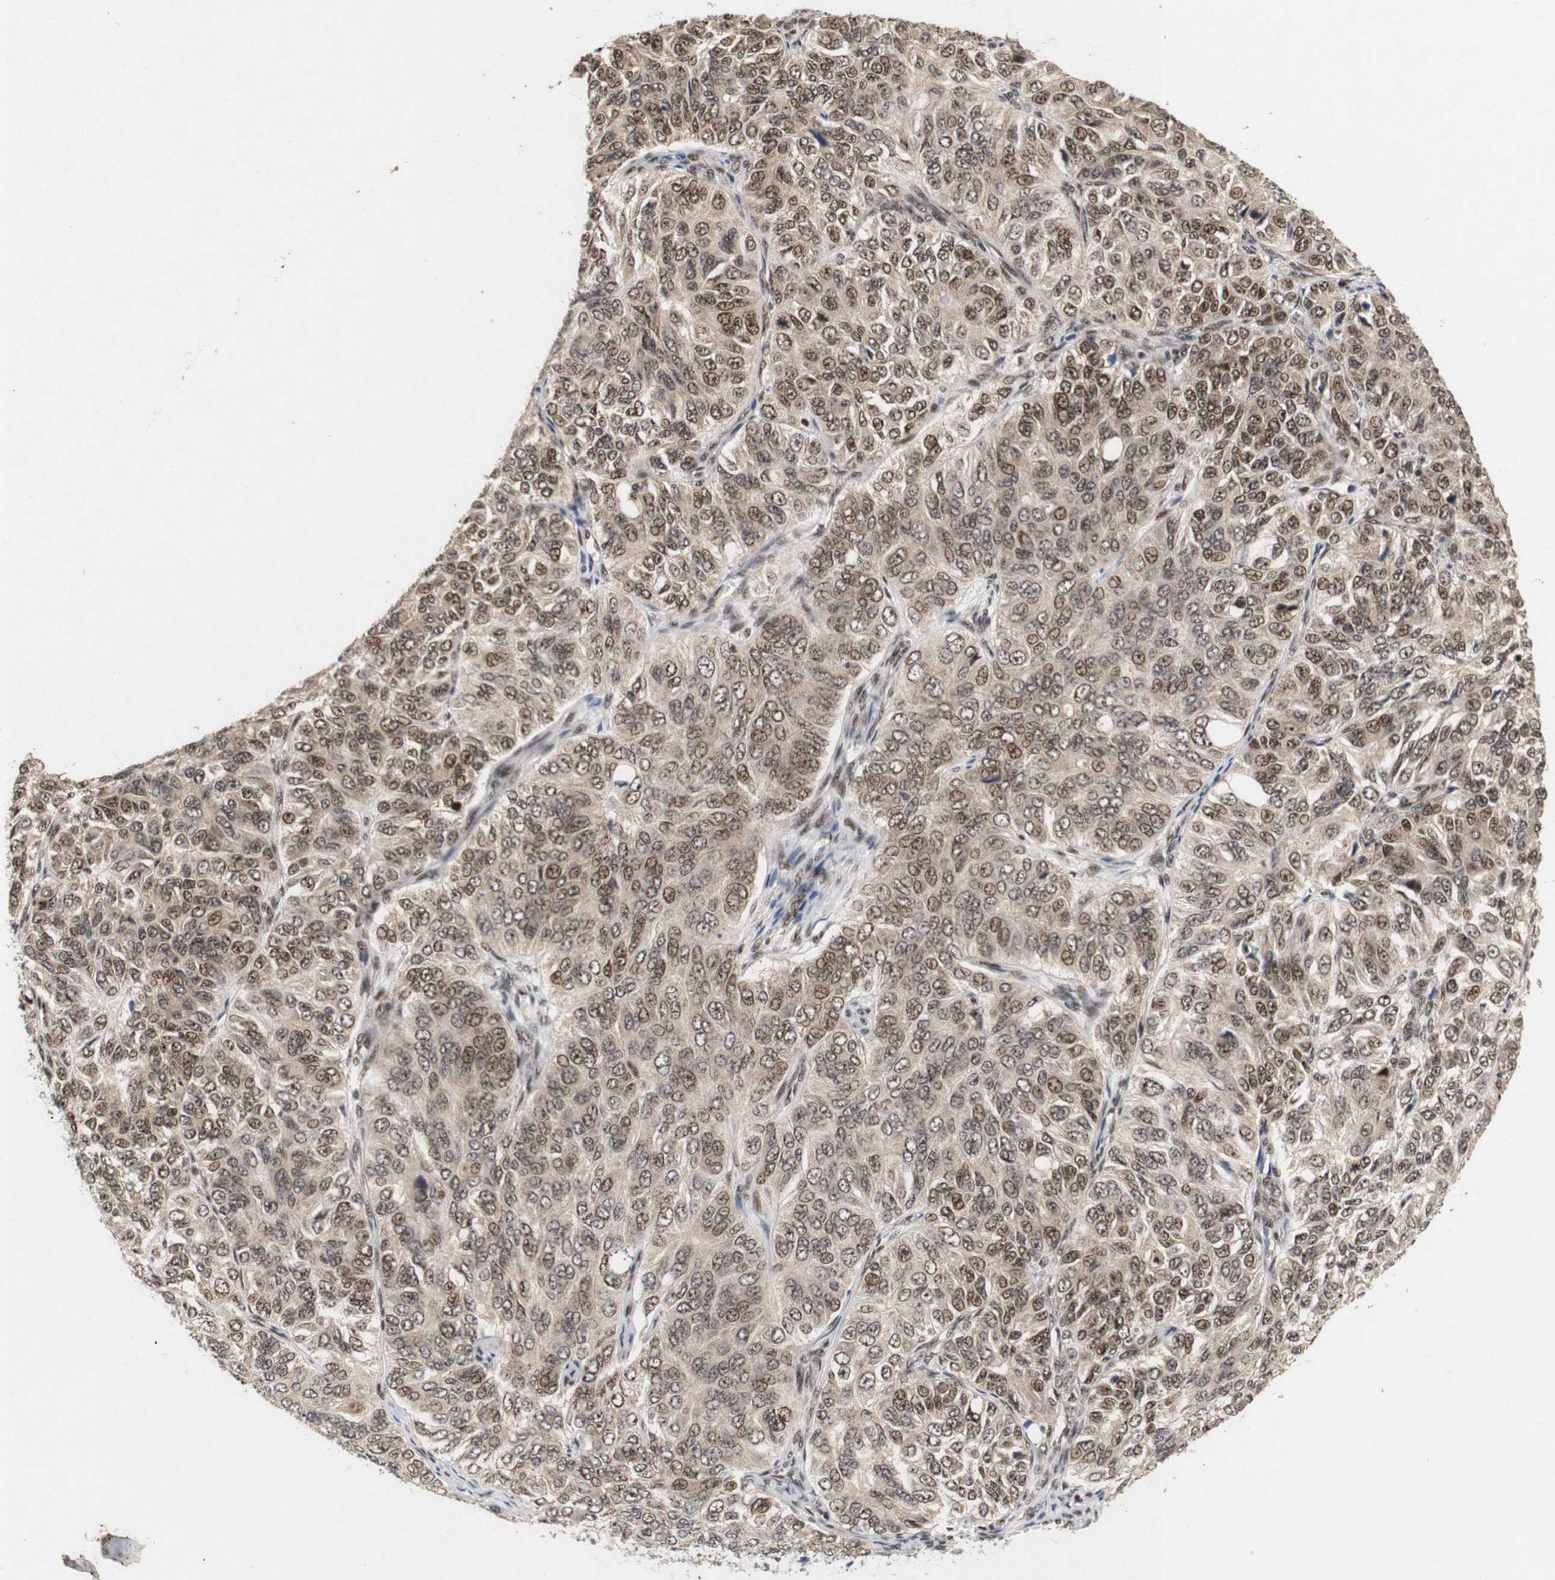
{"staining": {"intensity": "moderate", "quantity": ">75%", "location": "cytoplasmic/membranous,nuclear"}, "tissue": "ovarian cancer", "cell_type": "Tumor cells", "image_type": "cancer", "snomed": [{"axis": "morphology", "description": "Carcinoma, endometroid"}, {"axis": "topography", "description": "Ovary"}], "caption": "Protein staining demonstrates moderate cytoplasmic/membranous and nuclear staining in about >75% of tumor cells in ovarian cancer.", "gene": "PYM1", "patient": {"sex": "female", "age": 51}}